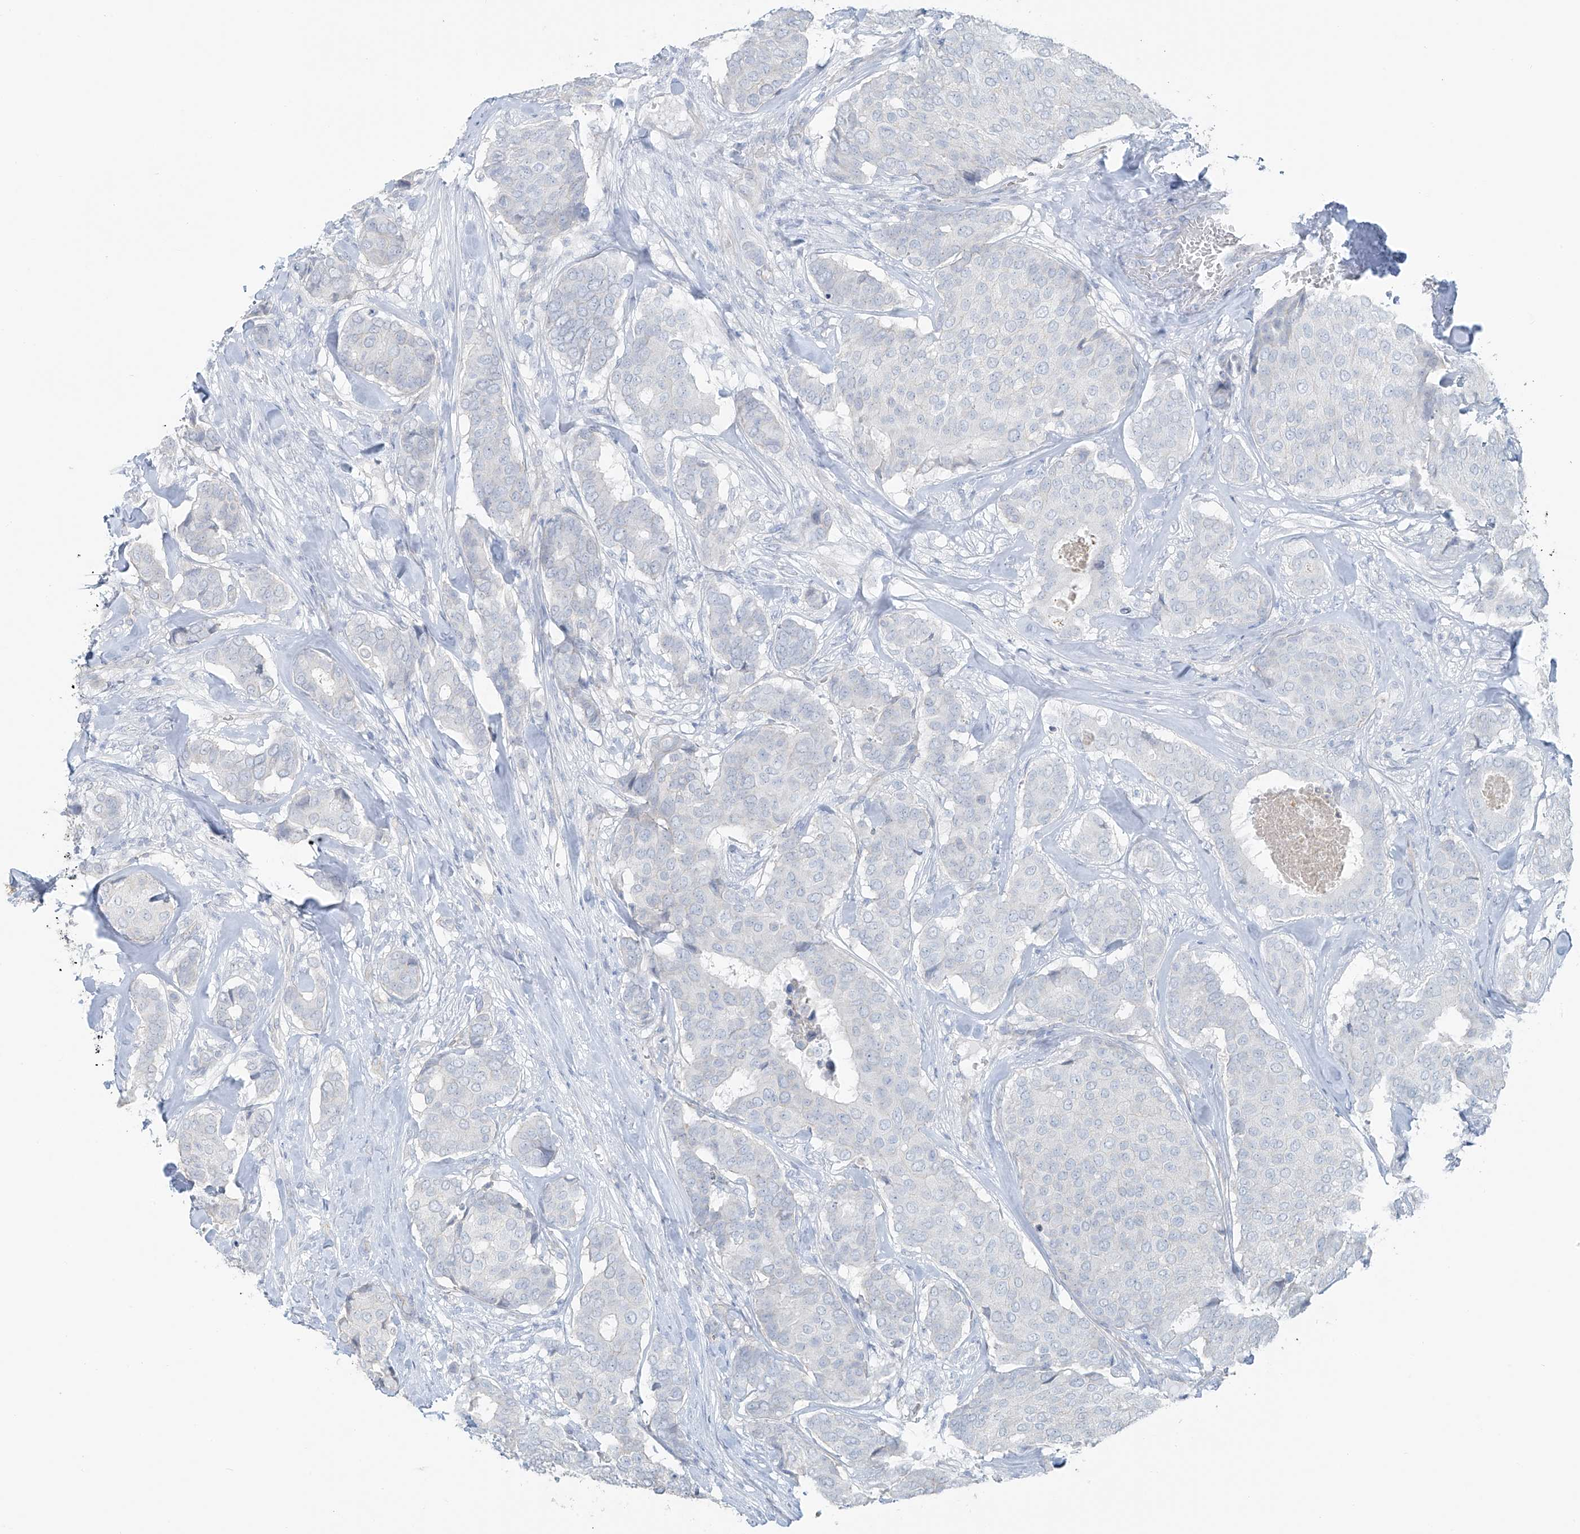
{"staining": {"intensity": "negative", "quantity": "none", "location": "none"}, "tissue": "breast cancer", "cell_type": "Tumor cells", "image_type": "cancer", "snomed": [{"axis": "morphology", "description": "Duct carcinoma"}, {"axis": "topography", "description": "Breast"}], "caption": "Breast cancer stained for a protein using immunohistochemistry displays no staining tumor cells.", "gene": "TUBE1", "patient": {"sex": "female", "age": 75}}